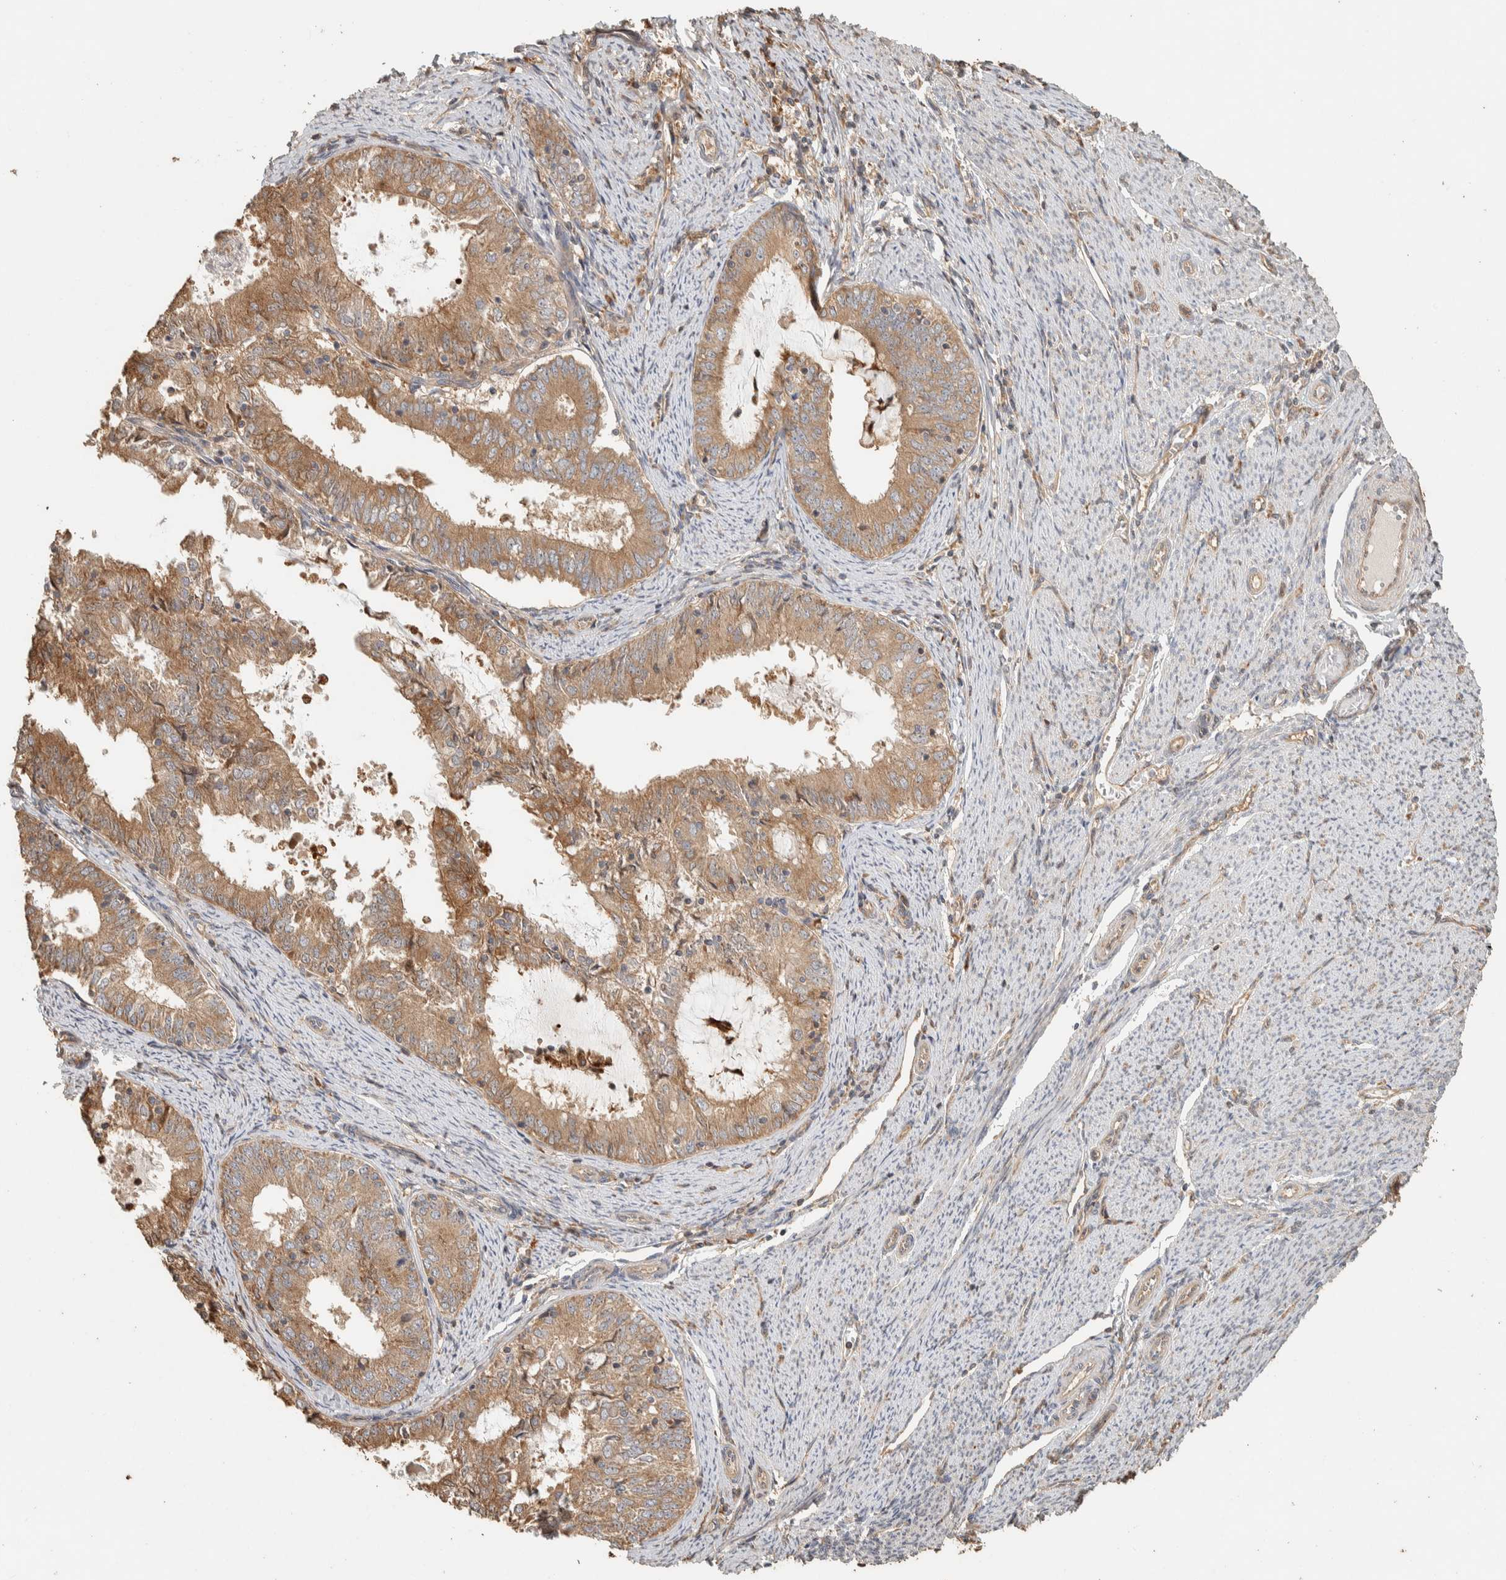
{"staining": {"intensity": "moderate", "quantity": ">75%", "location": "cytoplasmic/membranous"}, "tissue": "endometrial cancer", "cell_type": "Tumor cells", "image_type": "cancer", "snomed": [{"axis": "morphology", "description": "Adenocarcinoma, NOS"}, {"axis": "topography", "description": "Endometrium"}], "caption": "Immunohistochemical staining of human endometrial adenocarcinoma shows medium levels of moderate cytoplasmic/membranous staining in approximately >75% of tumor cells.", "gene": "EXOC7", "patient": {"sex": "female", "age": 57}}